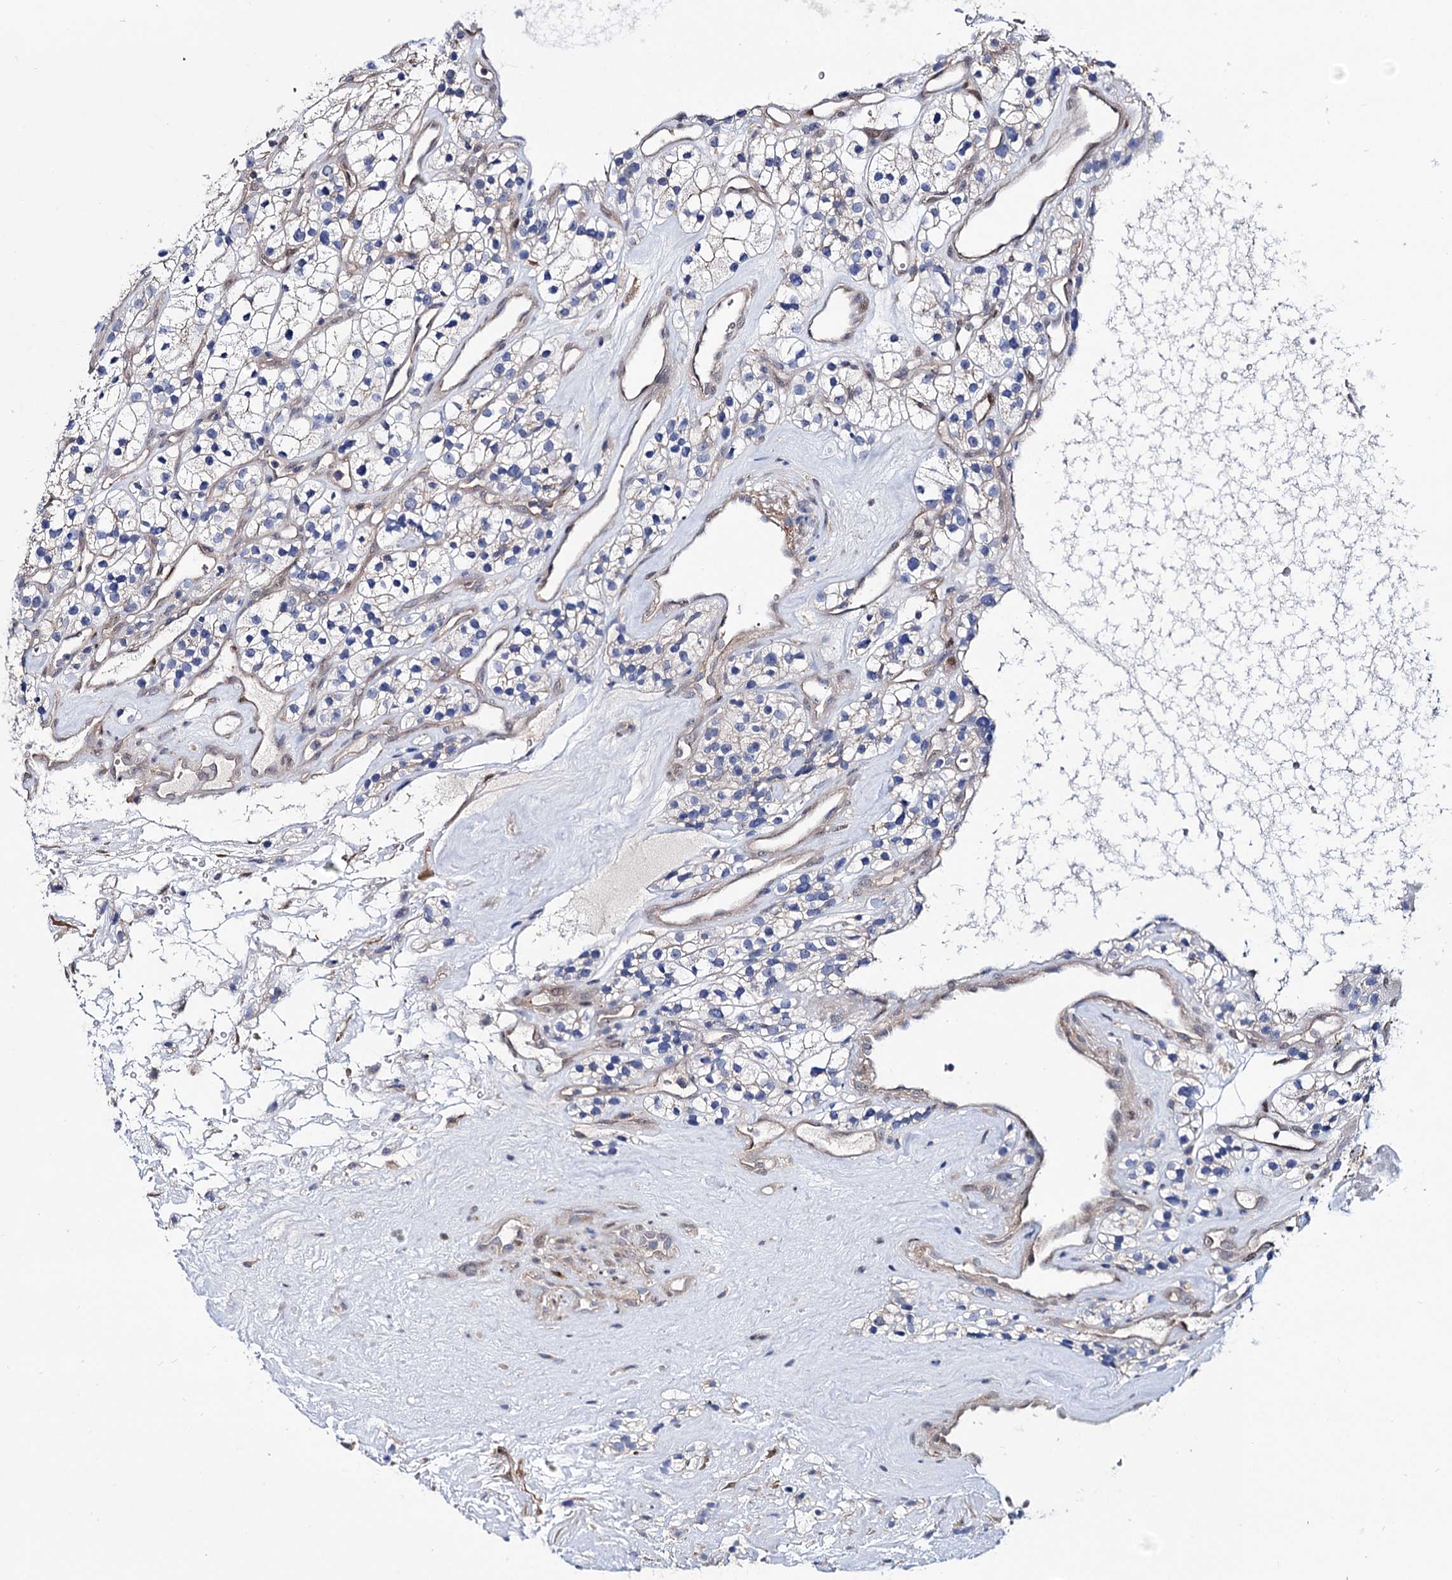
{"staining": {"intensity": "negative", "quantity": "none", "location": "none"}, "tissue": "renal cancer", "cell_type": "Tumor cells", "image_type": "cancer", "snomed": [{"axis": "morphology", "description": "Adenocarcinoma, NOS"}, {"axis": "topography", "description": "Kidney"}], "caption": "The micrograph displays no staining of tumor cells in renal cancer.", "gene": "SEC24A", "patient": {"sex": "female", "age": 57}}